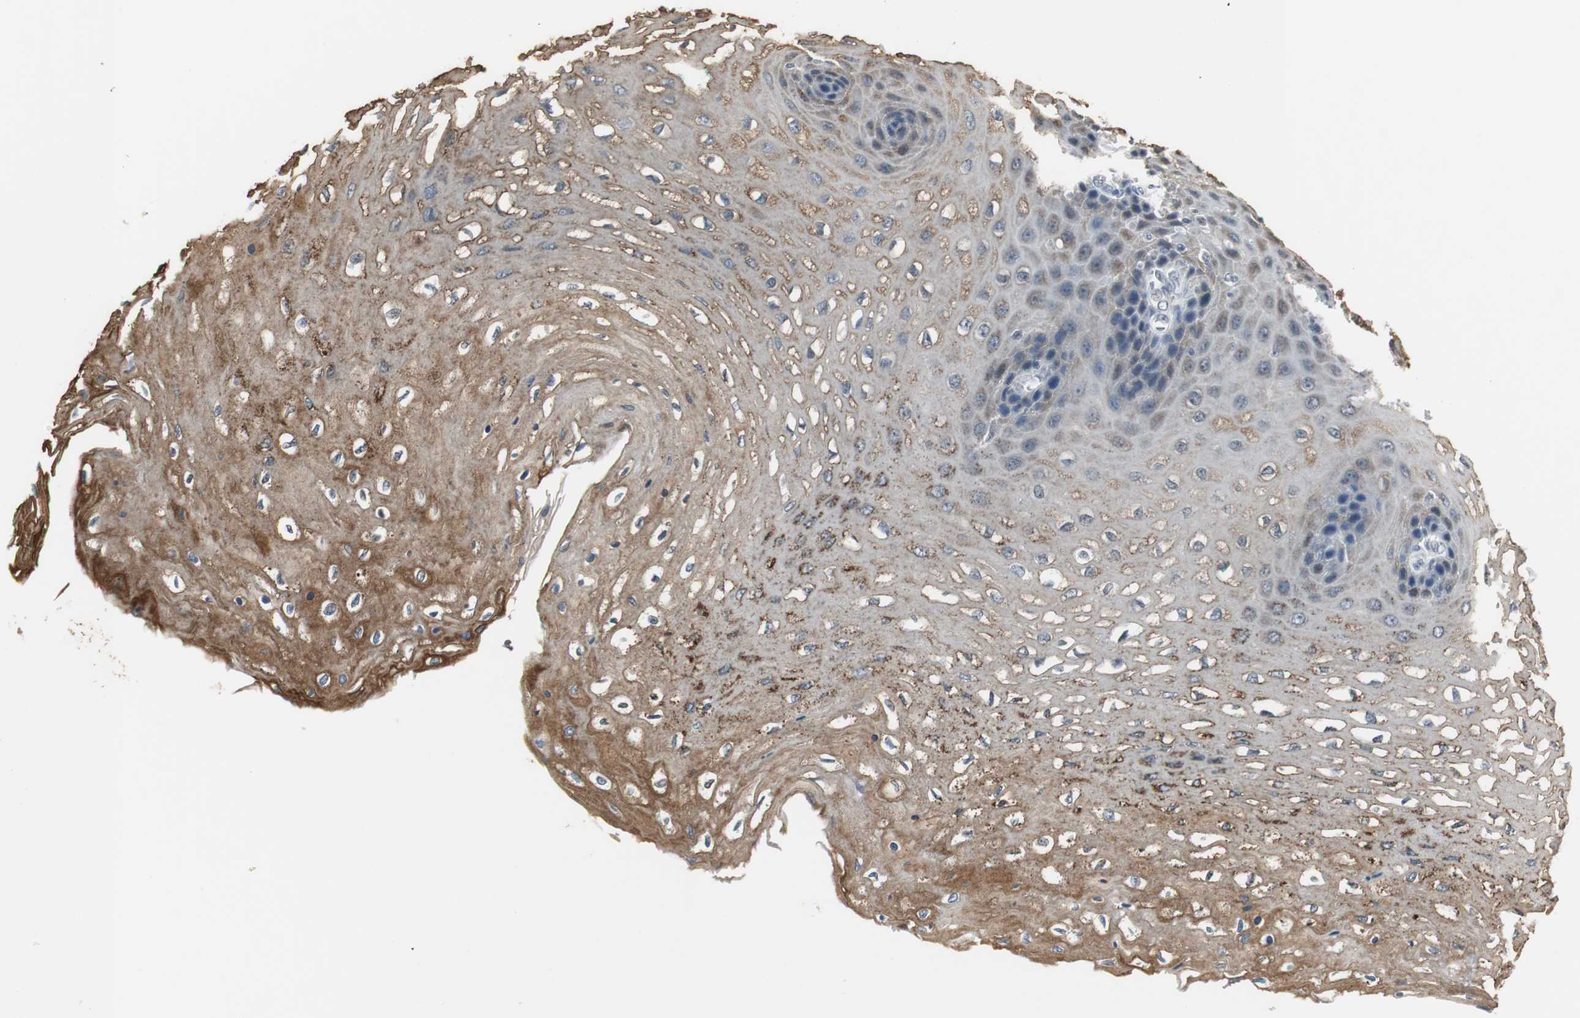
{"staining": {"intensity": "moderate", "quantity": "25%-75%", "location": "cytoplasmic/membranous"}, "tissue": "esophagus", "cell_type": "Squamous epithelial cells", "image_type": "normal", "snomed": [{"axis": "morphology", "description": "Normal tissue, NOS"}, {"axis": "topography", "description": "Esophagus"}], "caption": "About 25%-75% of squamous epithelial cells in unremarkable esophagus show moderate cytoplasmic/membranous protein expression as visualized by brown immunohistochemical staining.", "gene": "CCT5", "patient": {"sex": "female", "age": 72}}